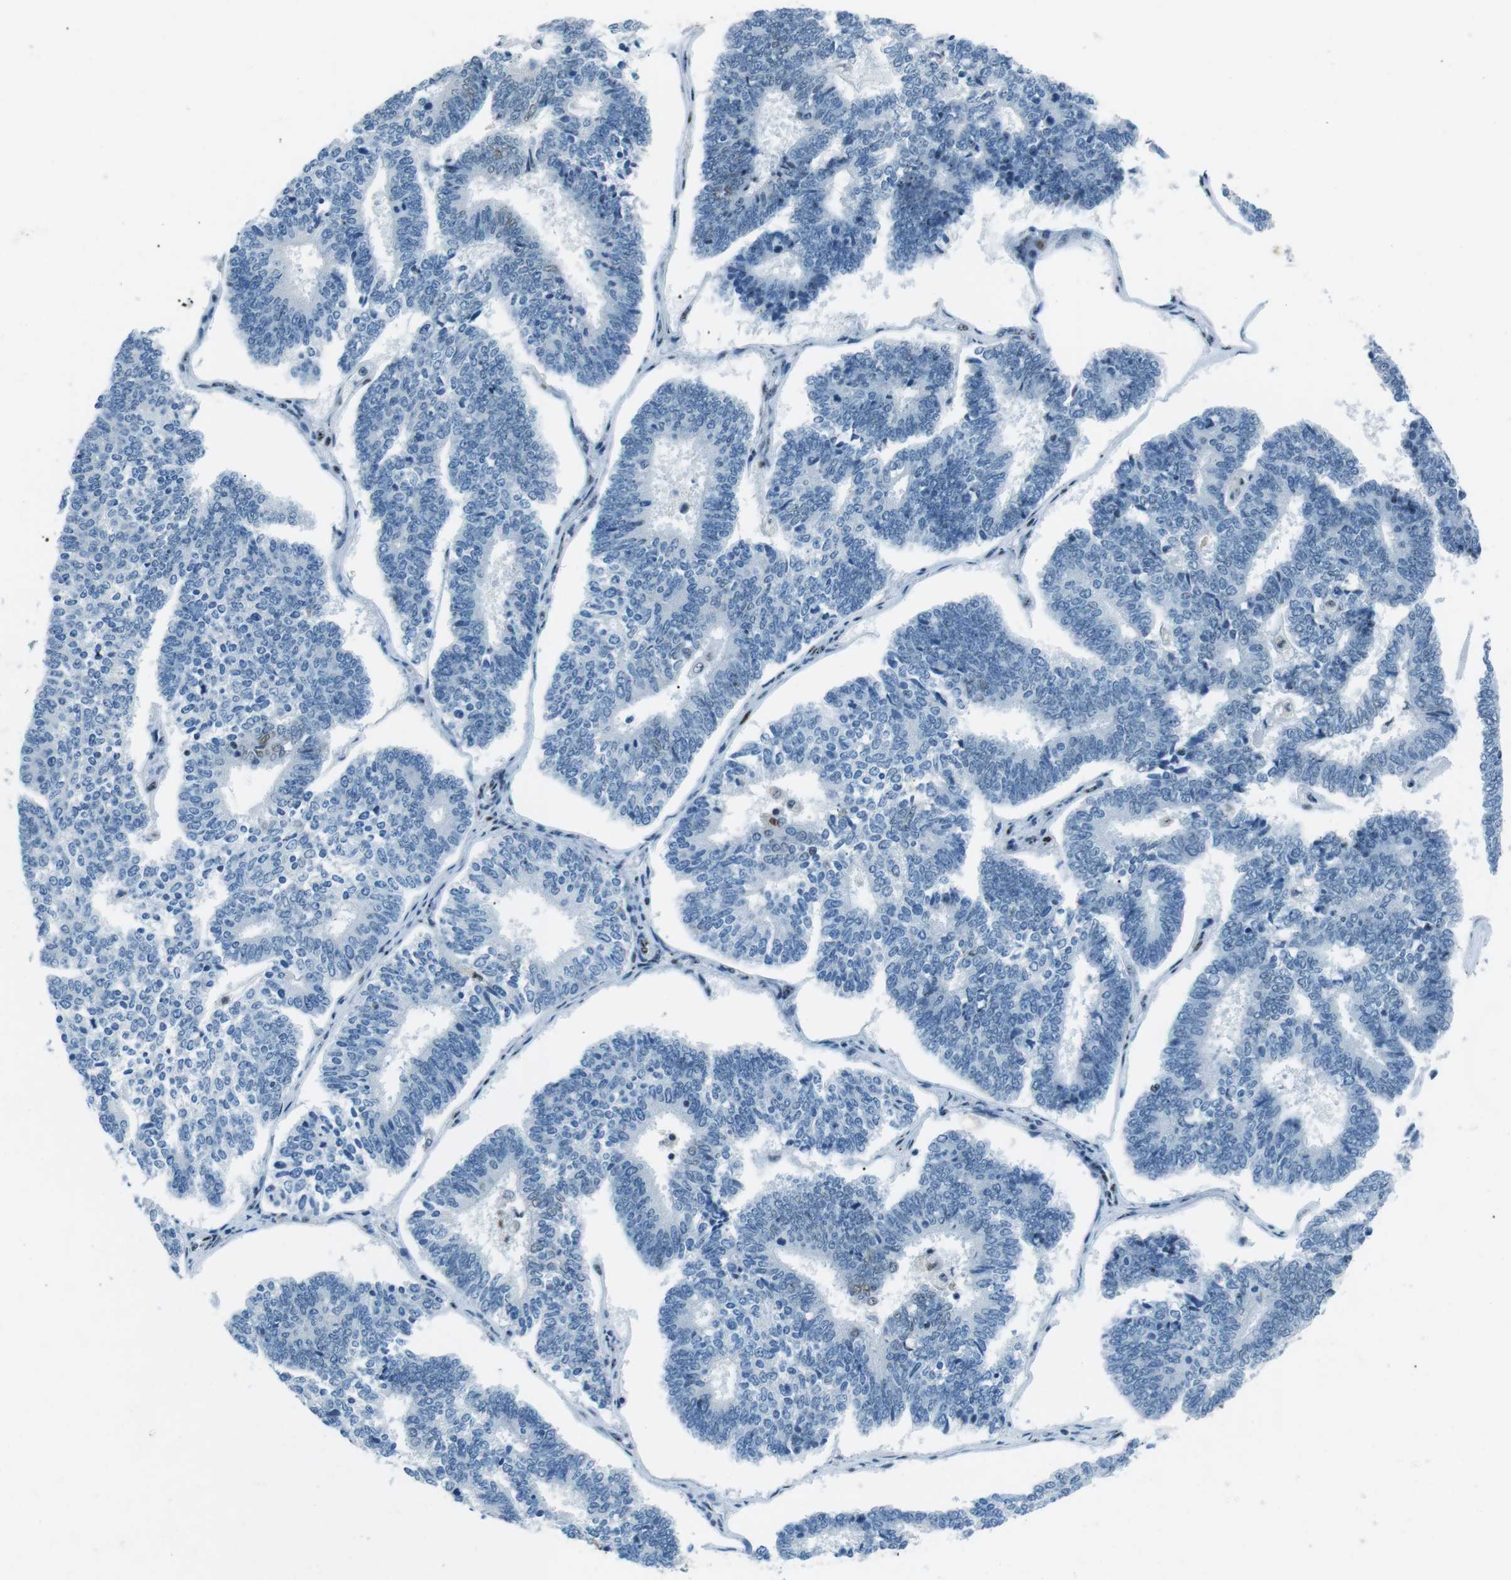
{"staining": {"intensity": "negative", "quantity": "none", "location": "none"}, "tissue": "endometrial cancer", "cell_type": "Tumor cells", "image_type": "cancer", "snomed": [{"axis": "morphology", "description": "Adenocarcinoma, NOS"}, {"axis": "topography", "description": "Endometrium"}], "caption": "This is an immunohistochemistry (IHC) image of adenocarcinoma (endometrial). There is no positivity in tumor cells.", "gene": "PML", "patient": {"sex": "female", "age": 70}}